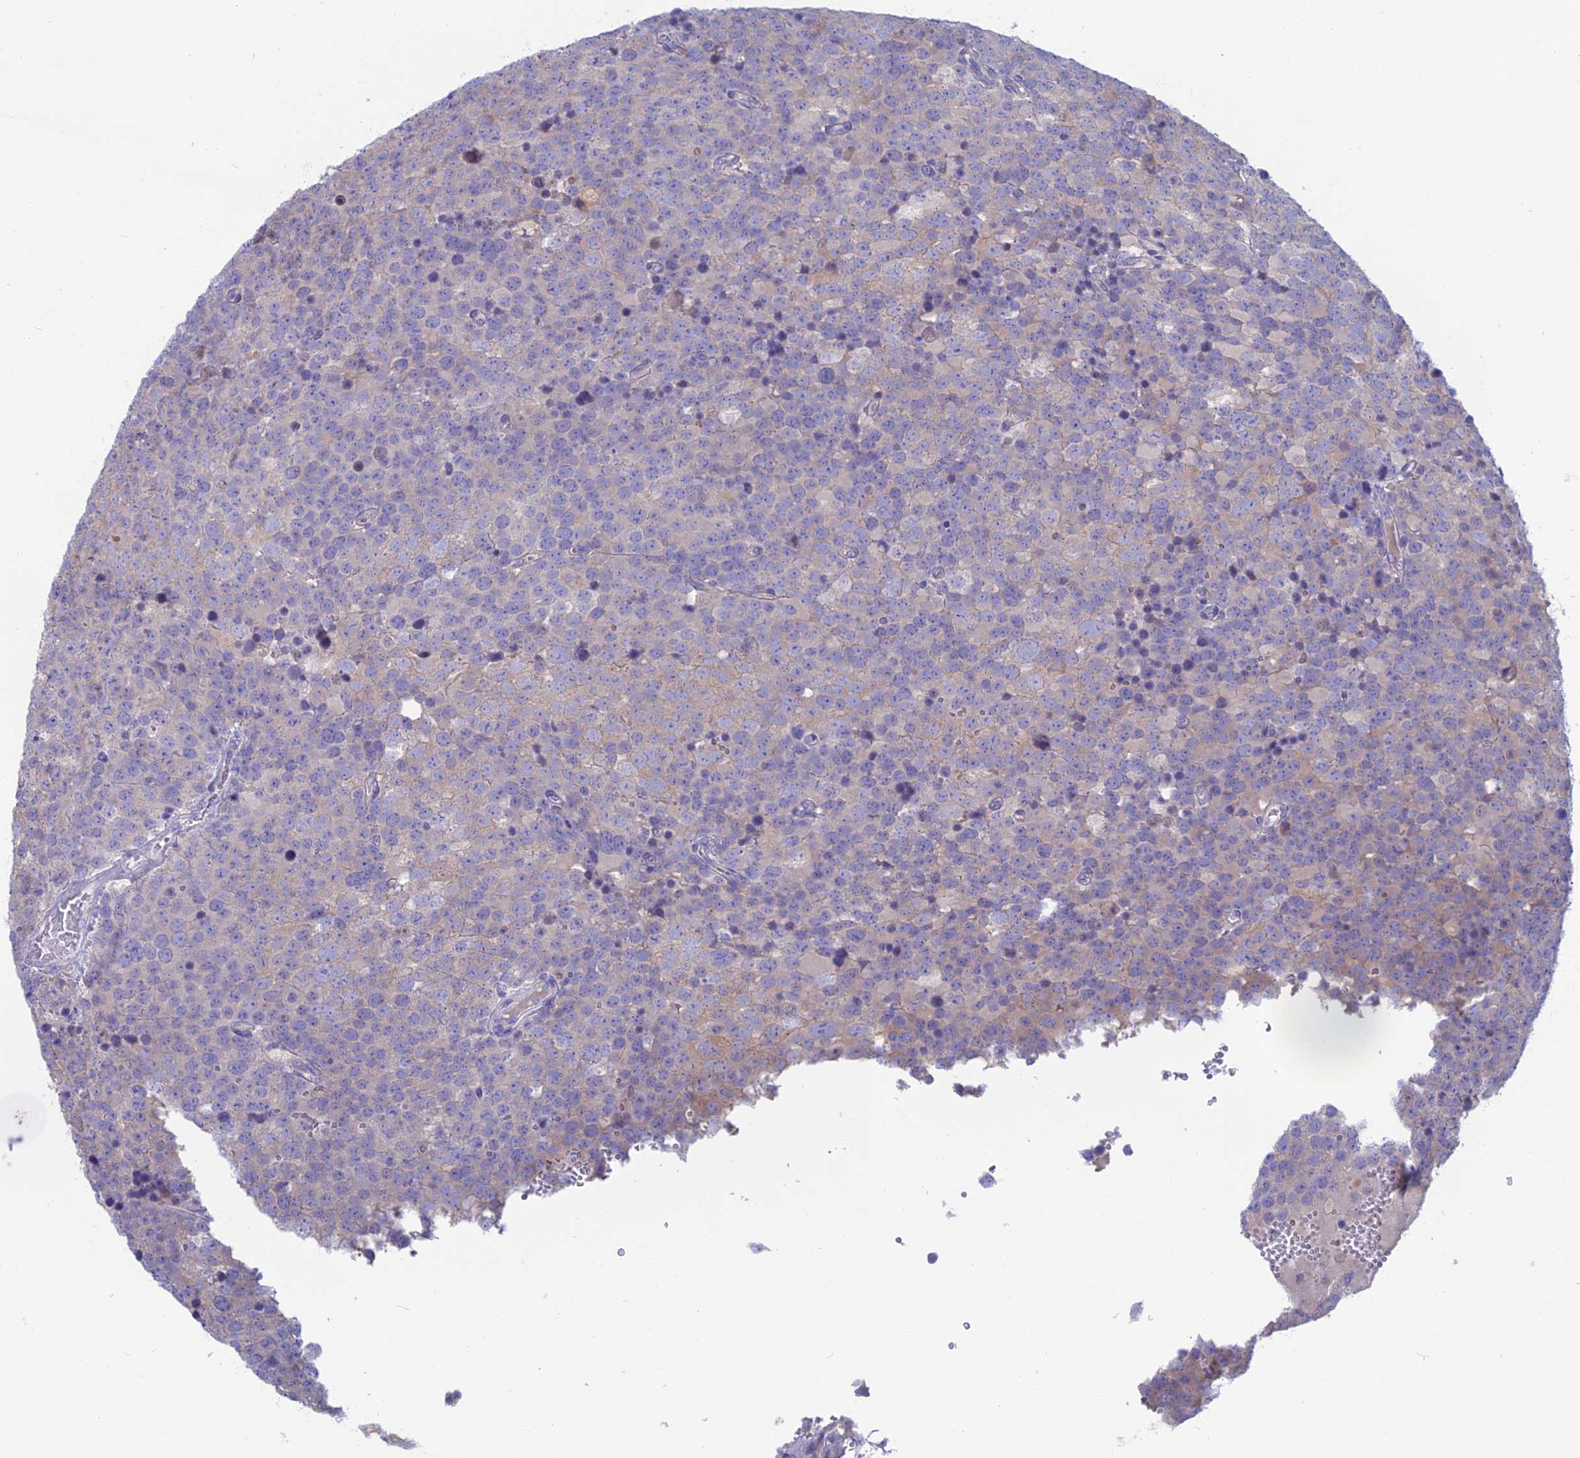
{"staining": {"intensity": "weak", "quantity": "<25%", "location": "cytoplasmic/membranous"}, "tissue": "testis cancer", "cell_type": "Tumor cells", "image_type": "cancer", "snomed": [{"axis": "morphology", "description": "Seminoma, NOS"}, {"axis": "topography", "description": "Testis"}], "caption": "Human seminoma (testis) stained for a protein using immunohistochemistry displays no positivity in tumor cells.", "gene": "SNAP91", "patient": {"sex": "male", "age": 71}}